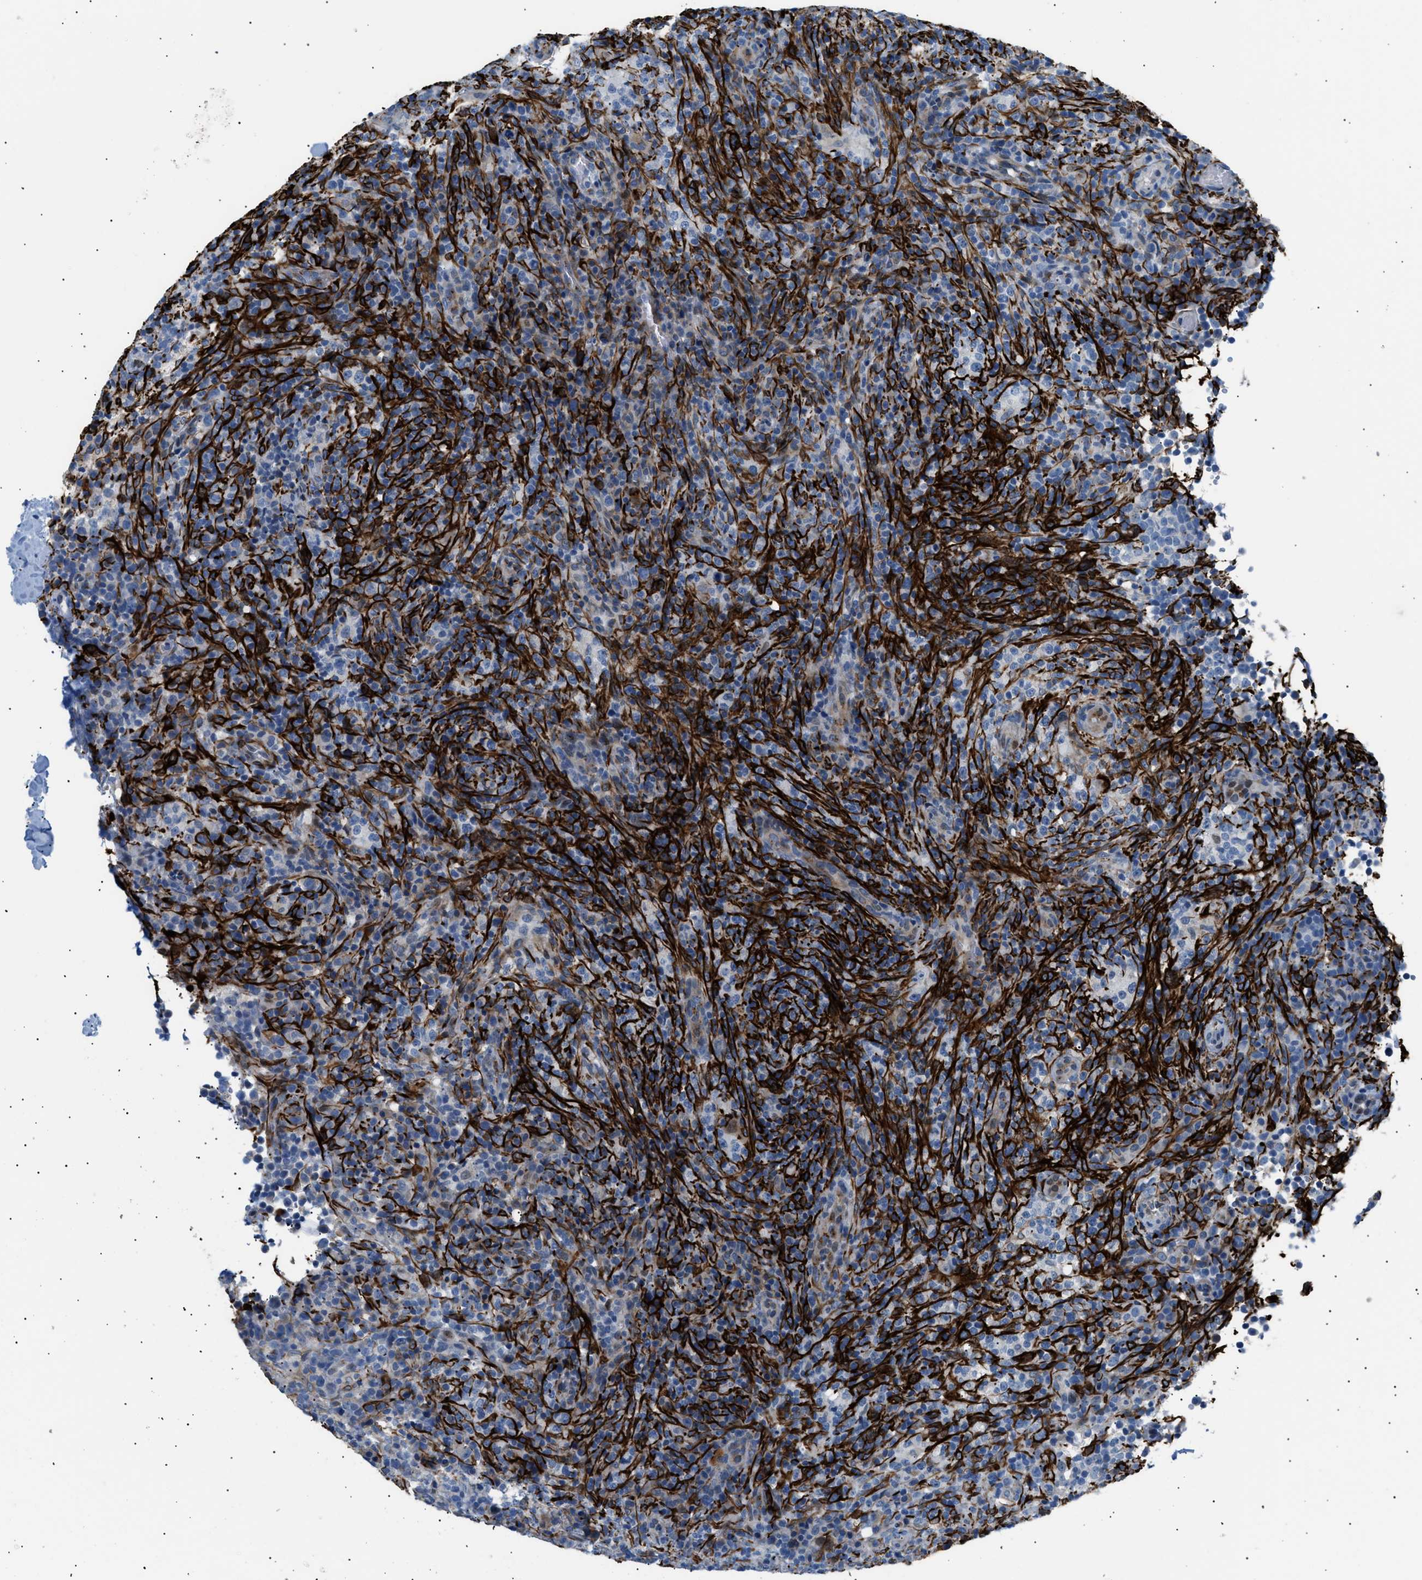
{"staining": {"intensity": "negative", "quantity": "none", "location": "none"}, "tissue": "lymphoma", "cell_type": "Tumor cells", "image_type": "cancer", "snomed": [{"axis": "morphology", "description": "Malignant lymphoma, non-Hodgkin's type, High grade"}, {"axis": "topography", "description": "Lymph node"}], "caption": "Malignant lymphoma, non-Hodgkin's type (high-grade) was stained to show a protein in brown. There is no significant staining in tumor cells.", "gene": "ICA1", "patient": {"sex": "female", "age": 76}}